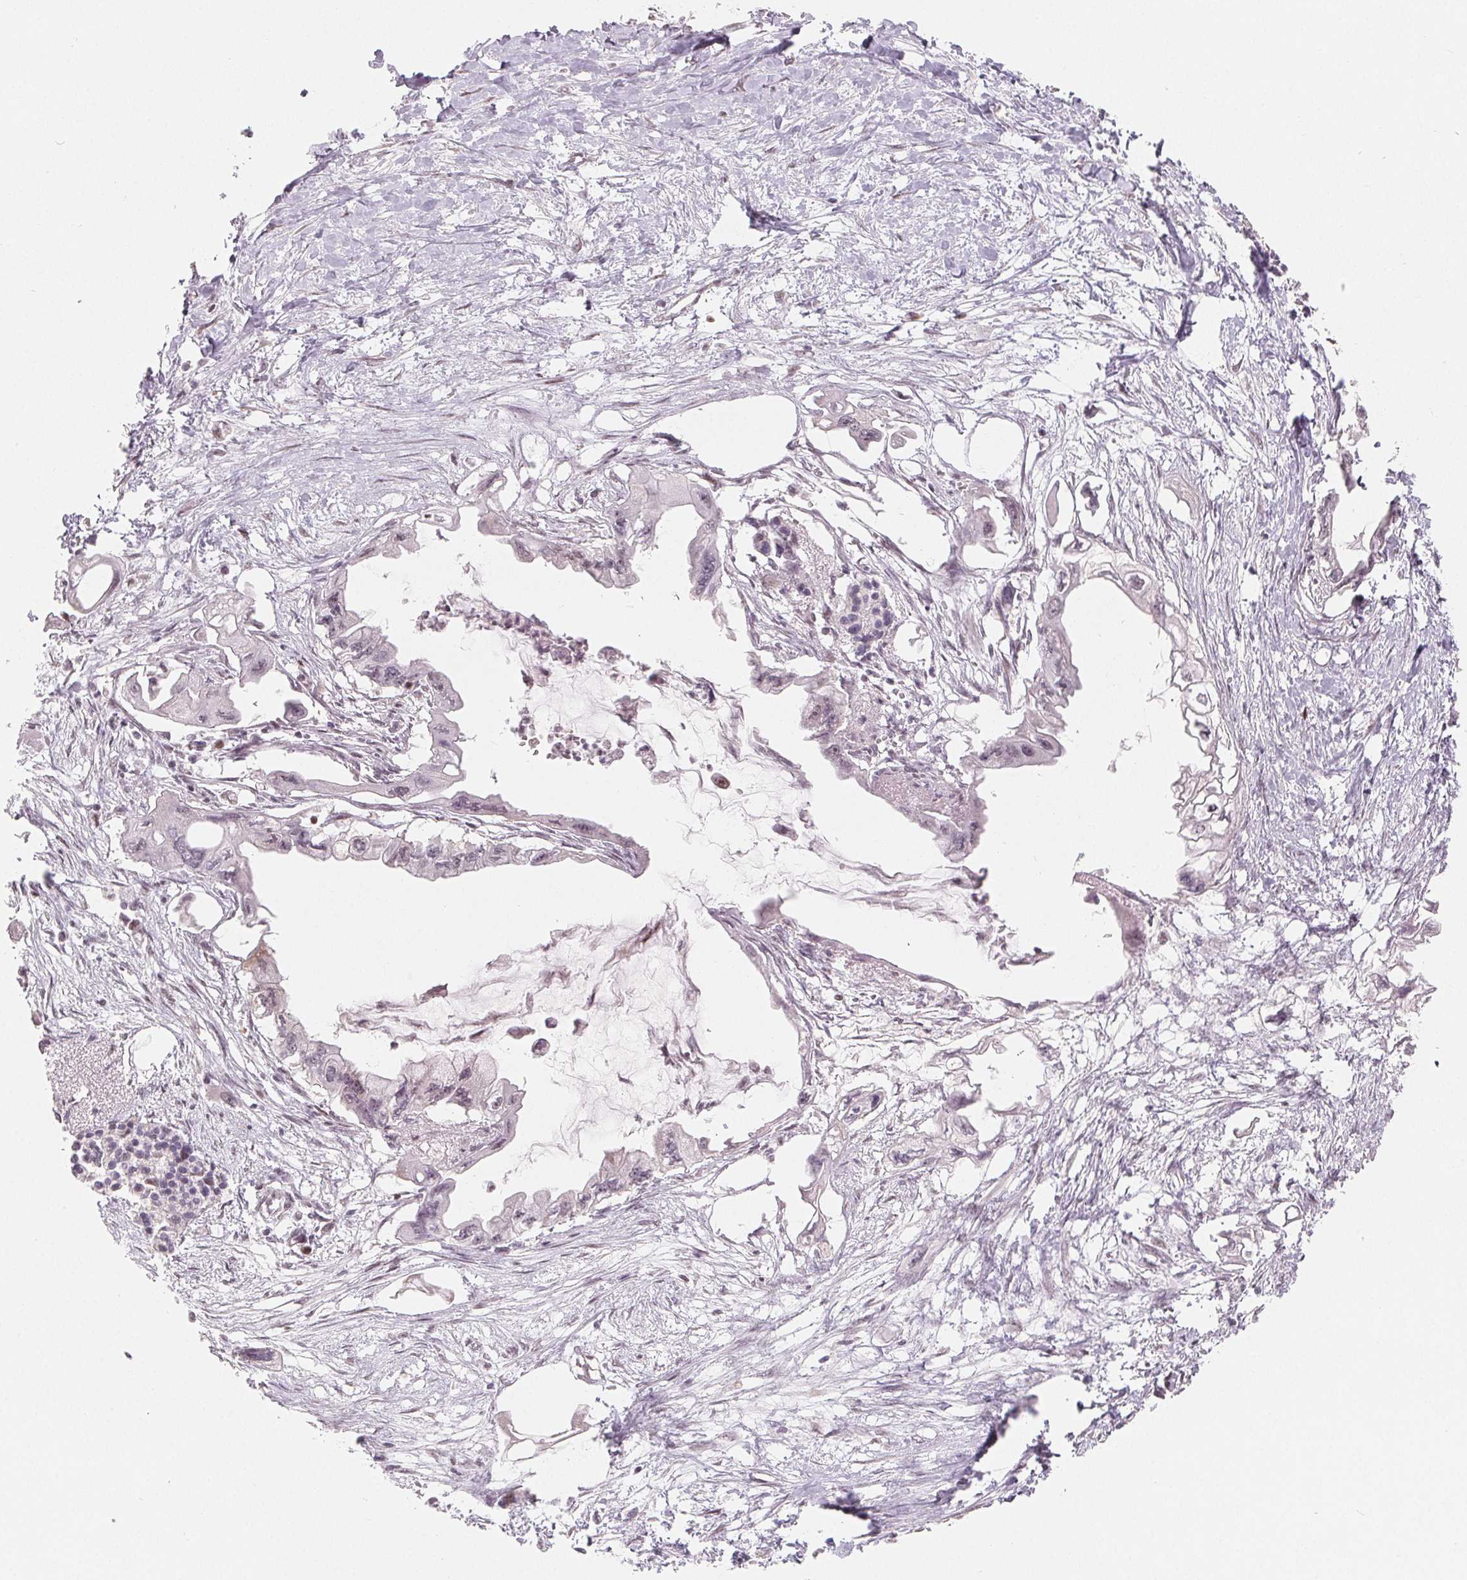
{"staining": {"intensity": "weak", "quantity": "<25%", "location": "nuclear"}, "tissue": "pancreatic cancer", "cell_type": "Tumor cells", "image_type": "cancer", "snomed": [{"axis": "morphology", "description": "Adenocarcinoma, NOS"}, {"axis": "topography", "description": "Pancreas"}], "caption": "There is no significant expression in tumor cells of pancreatic cancer.", "gene": "CCDC138", "patient": {"sex": "male", "age": 61}}